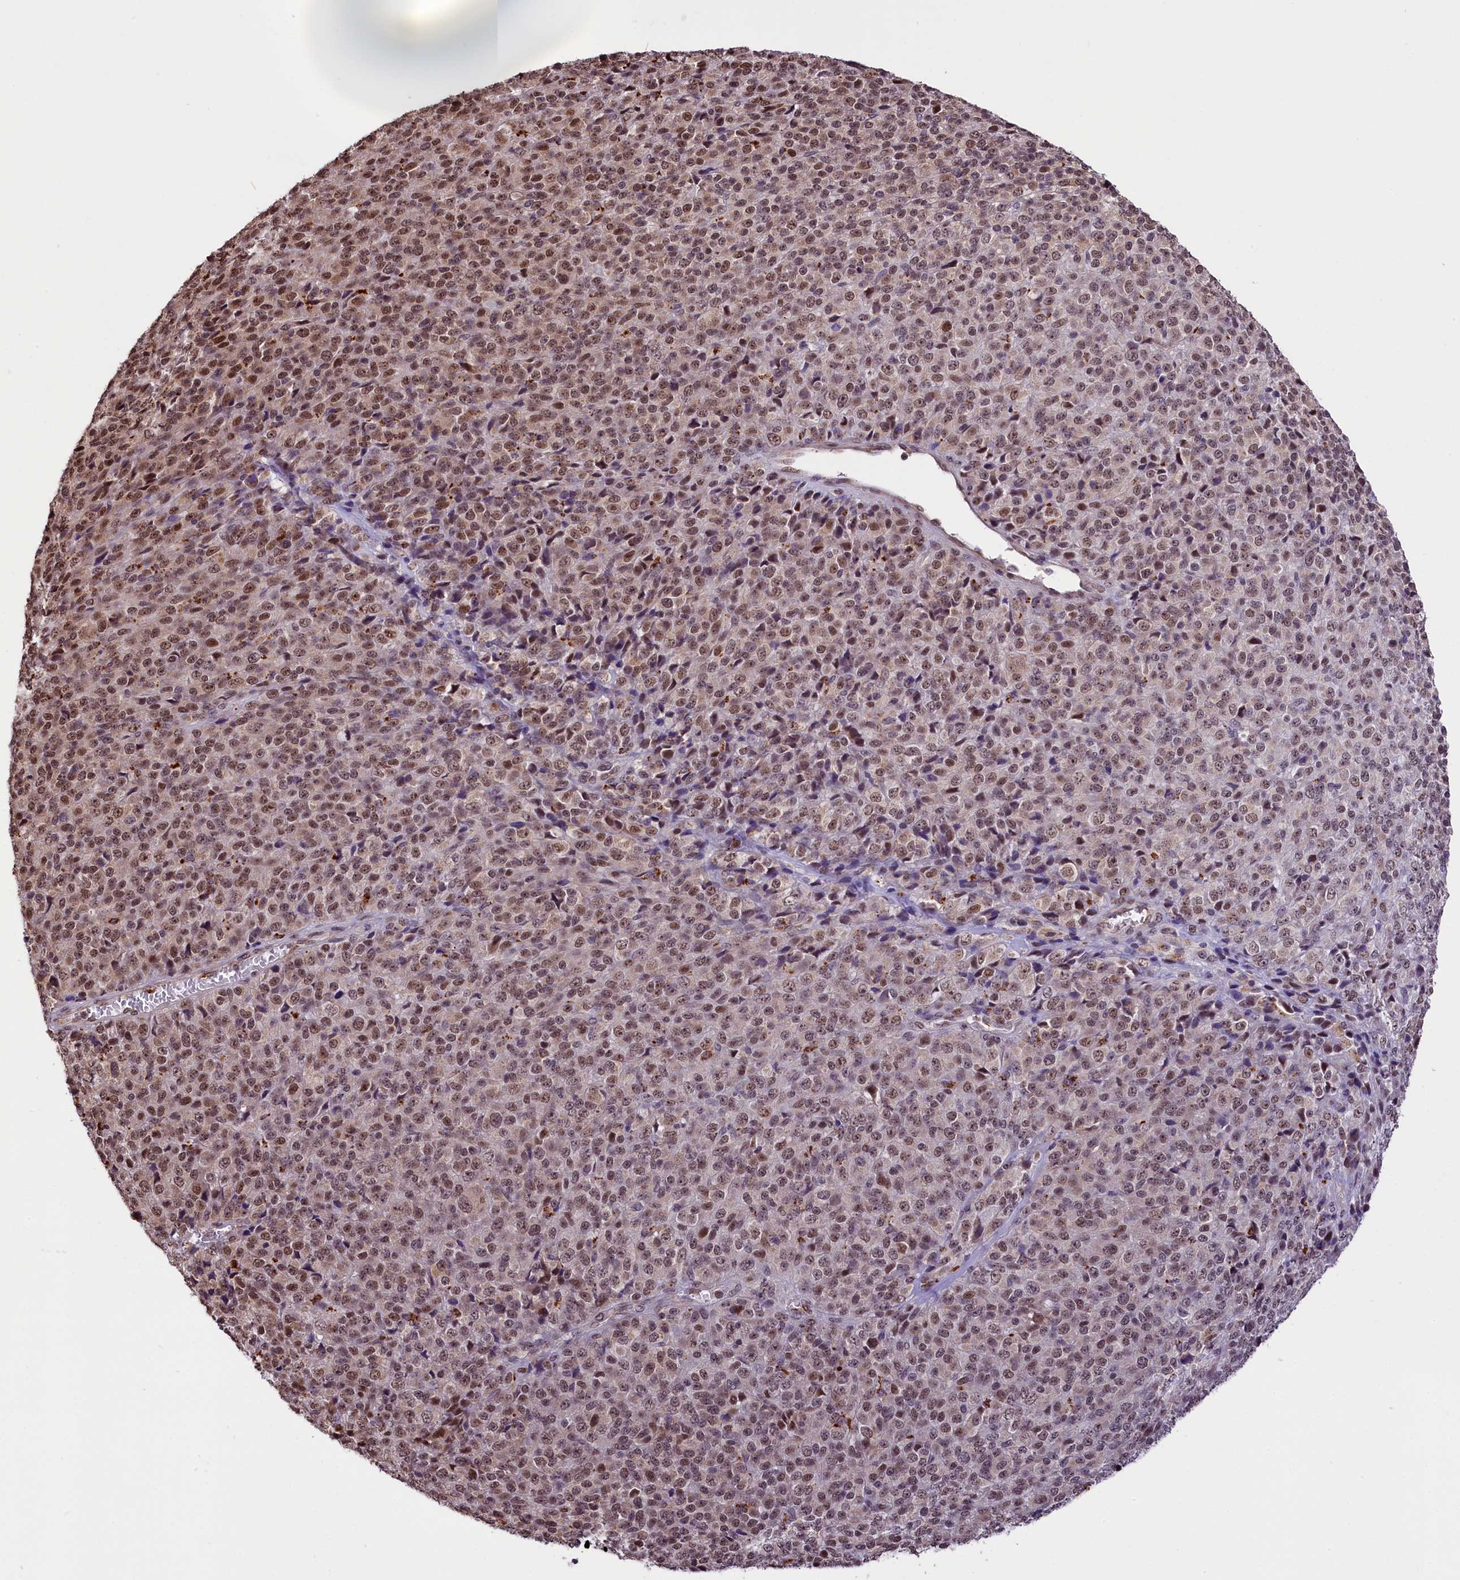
{"staining": {"intensity": "weak", "quantity": ">75%", "location": "nuclear"}, "tissue": "melanoma", "cell_type": "Tumor cells", "image_type": "cancer", "snomed": [{"axis": "morphology", "description": "Malignant melanoma, Metastatic site"}, {"axis": "topography", "description": "Brain"}], "caption": "The histopathology image shows a brown stain indicating the presence of a protein in the nuclear of tumor cells in malignant melanoma (metastatic site).", "gene": "MRPL54", "patient": {"sex": "female", "age": 56}}